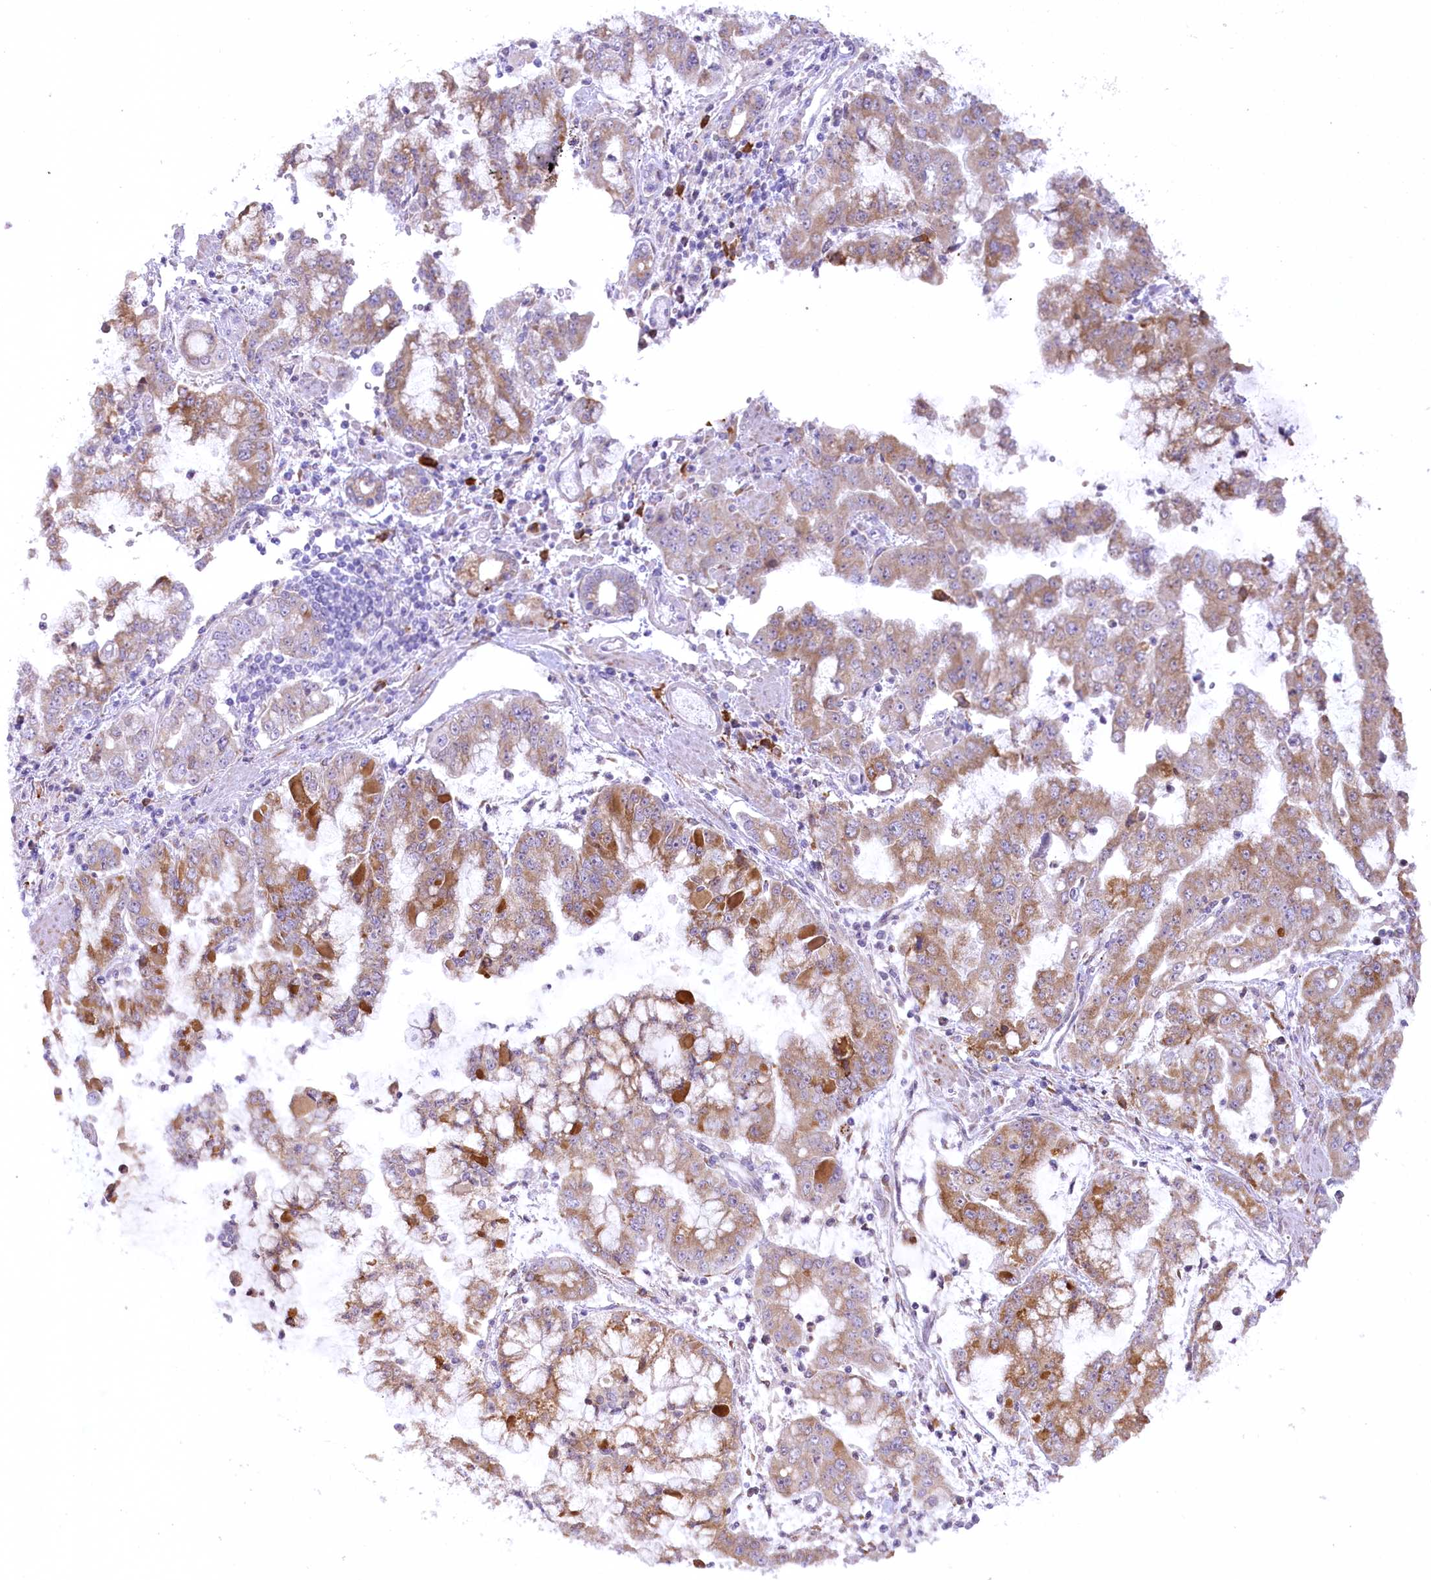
{"staining": {"intensity": "moderate", "quantity": "25%-75%", "location": "cytoplasmic/membranous"}, "tissue": "stomach cancer", "cell_type": "Tumor cells", "image_type": "cancer", "snomed": [{"axis": "morphology", "description": "Adenocarcinoma, NOS"}, {"axis": "topography", "description": "Stomach"}], "caption": "About 25%-75% of tumor cells in stomach cancer (adenocarcinoma) demonstrate moderate cytoplasmic/membranous protein staining as visualized by brown immunohistochemical staining.", "gene": "NCKAP5", "patient": {"sex": "male", "age": 76}}